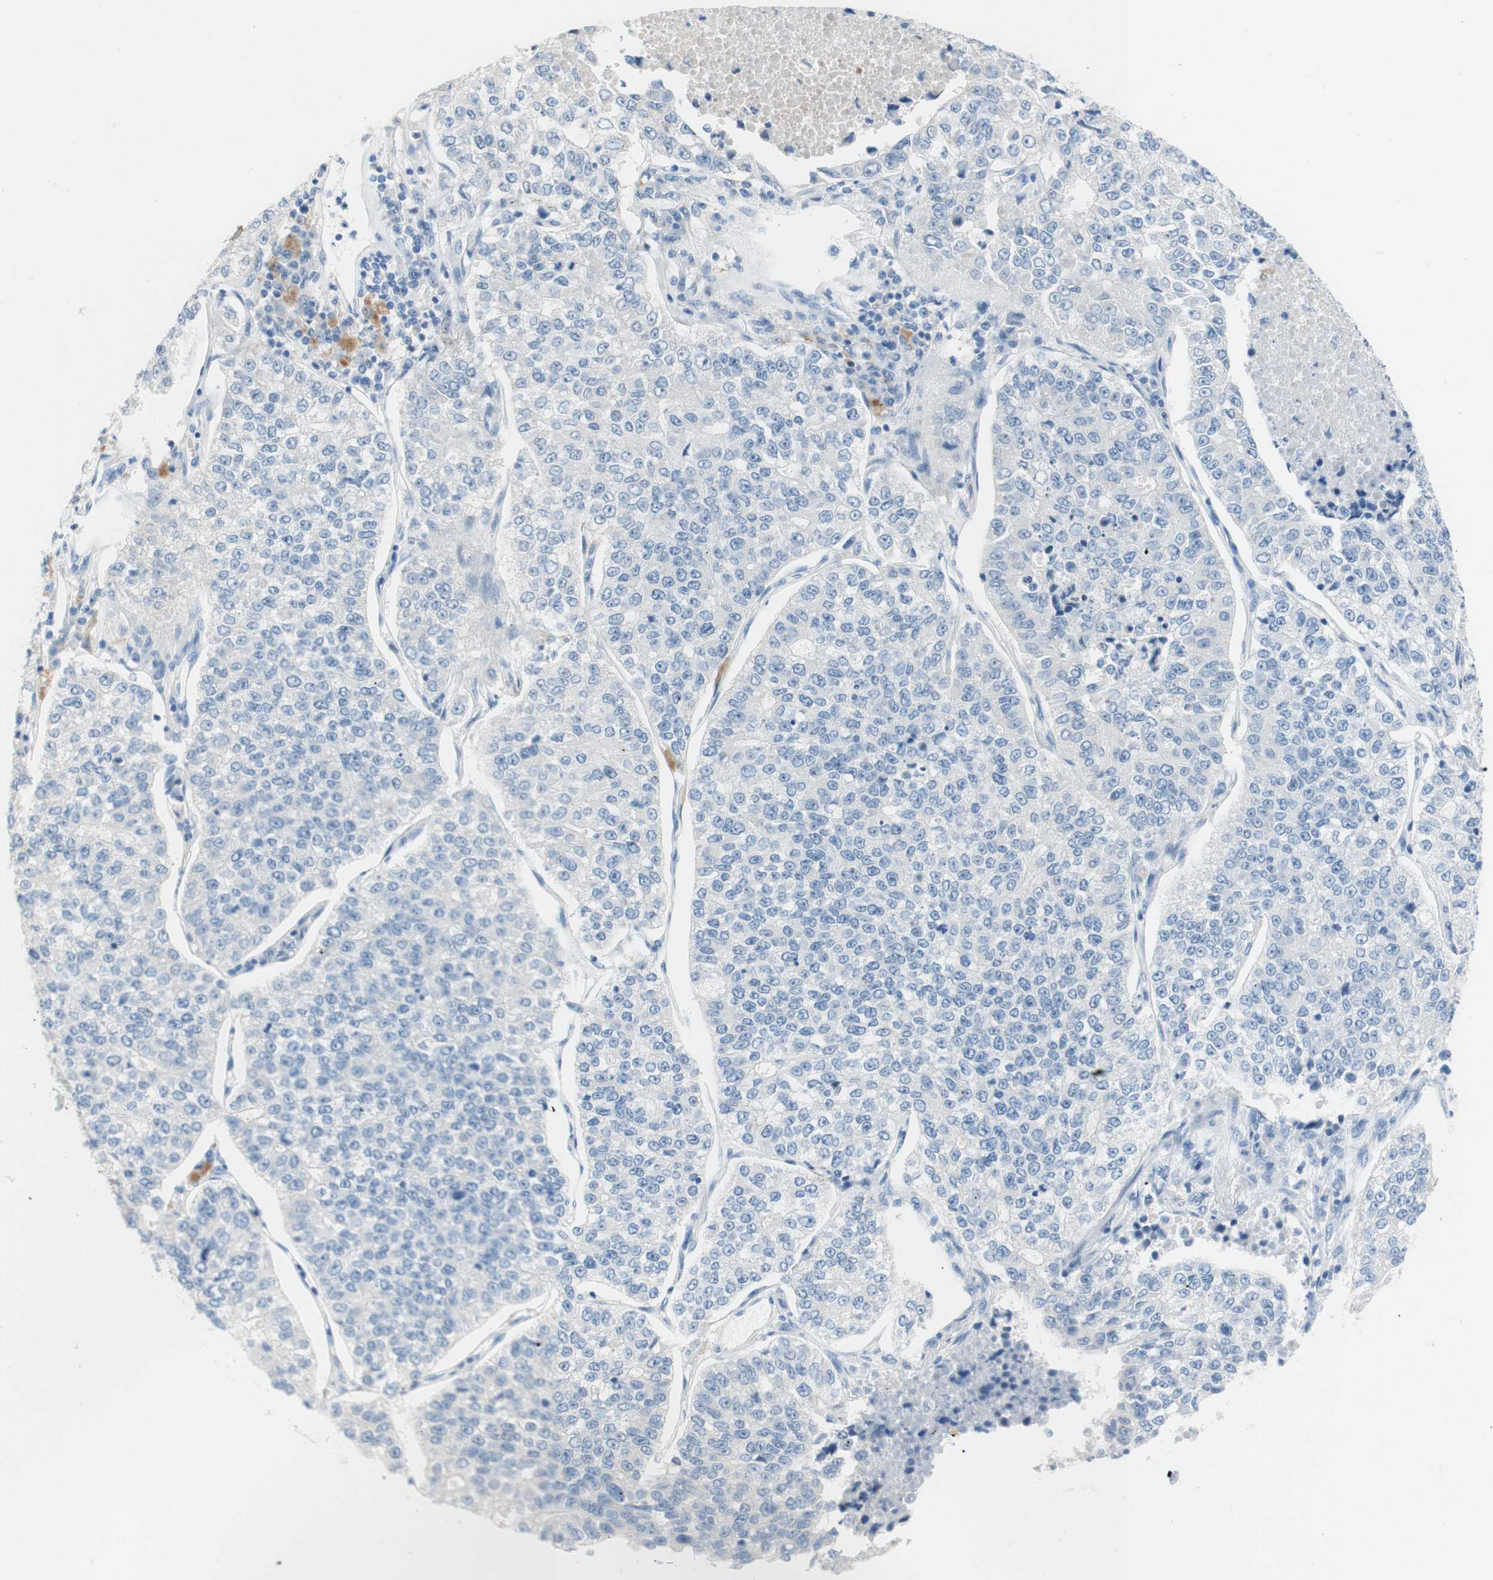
{"staining": {"intensity": "negative", "quantity": "none", "location": "none"}, "tissue": "lung cancer", "cell_type": "Tumor cells", "image_type": "cancer", "snomed": [{"axis": "morphology", "description": "Adenocarcinoma, NOS"}, {"axis": "topography", "description": "Lung"}], "caption": "Human lung cancer stained for a protein using immunohistochemistry shows no positivity in tumor cells.", "gene": "POLR2J3", "patient": {"sex": "male", "age": 49}}